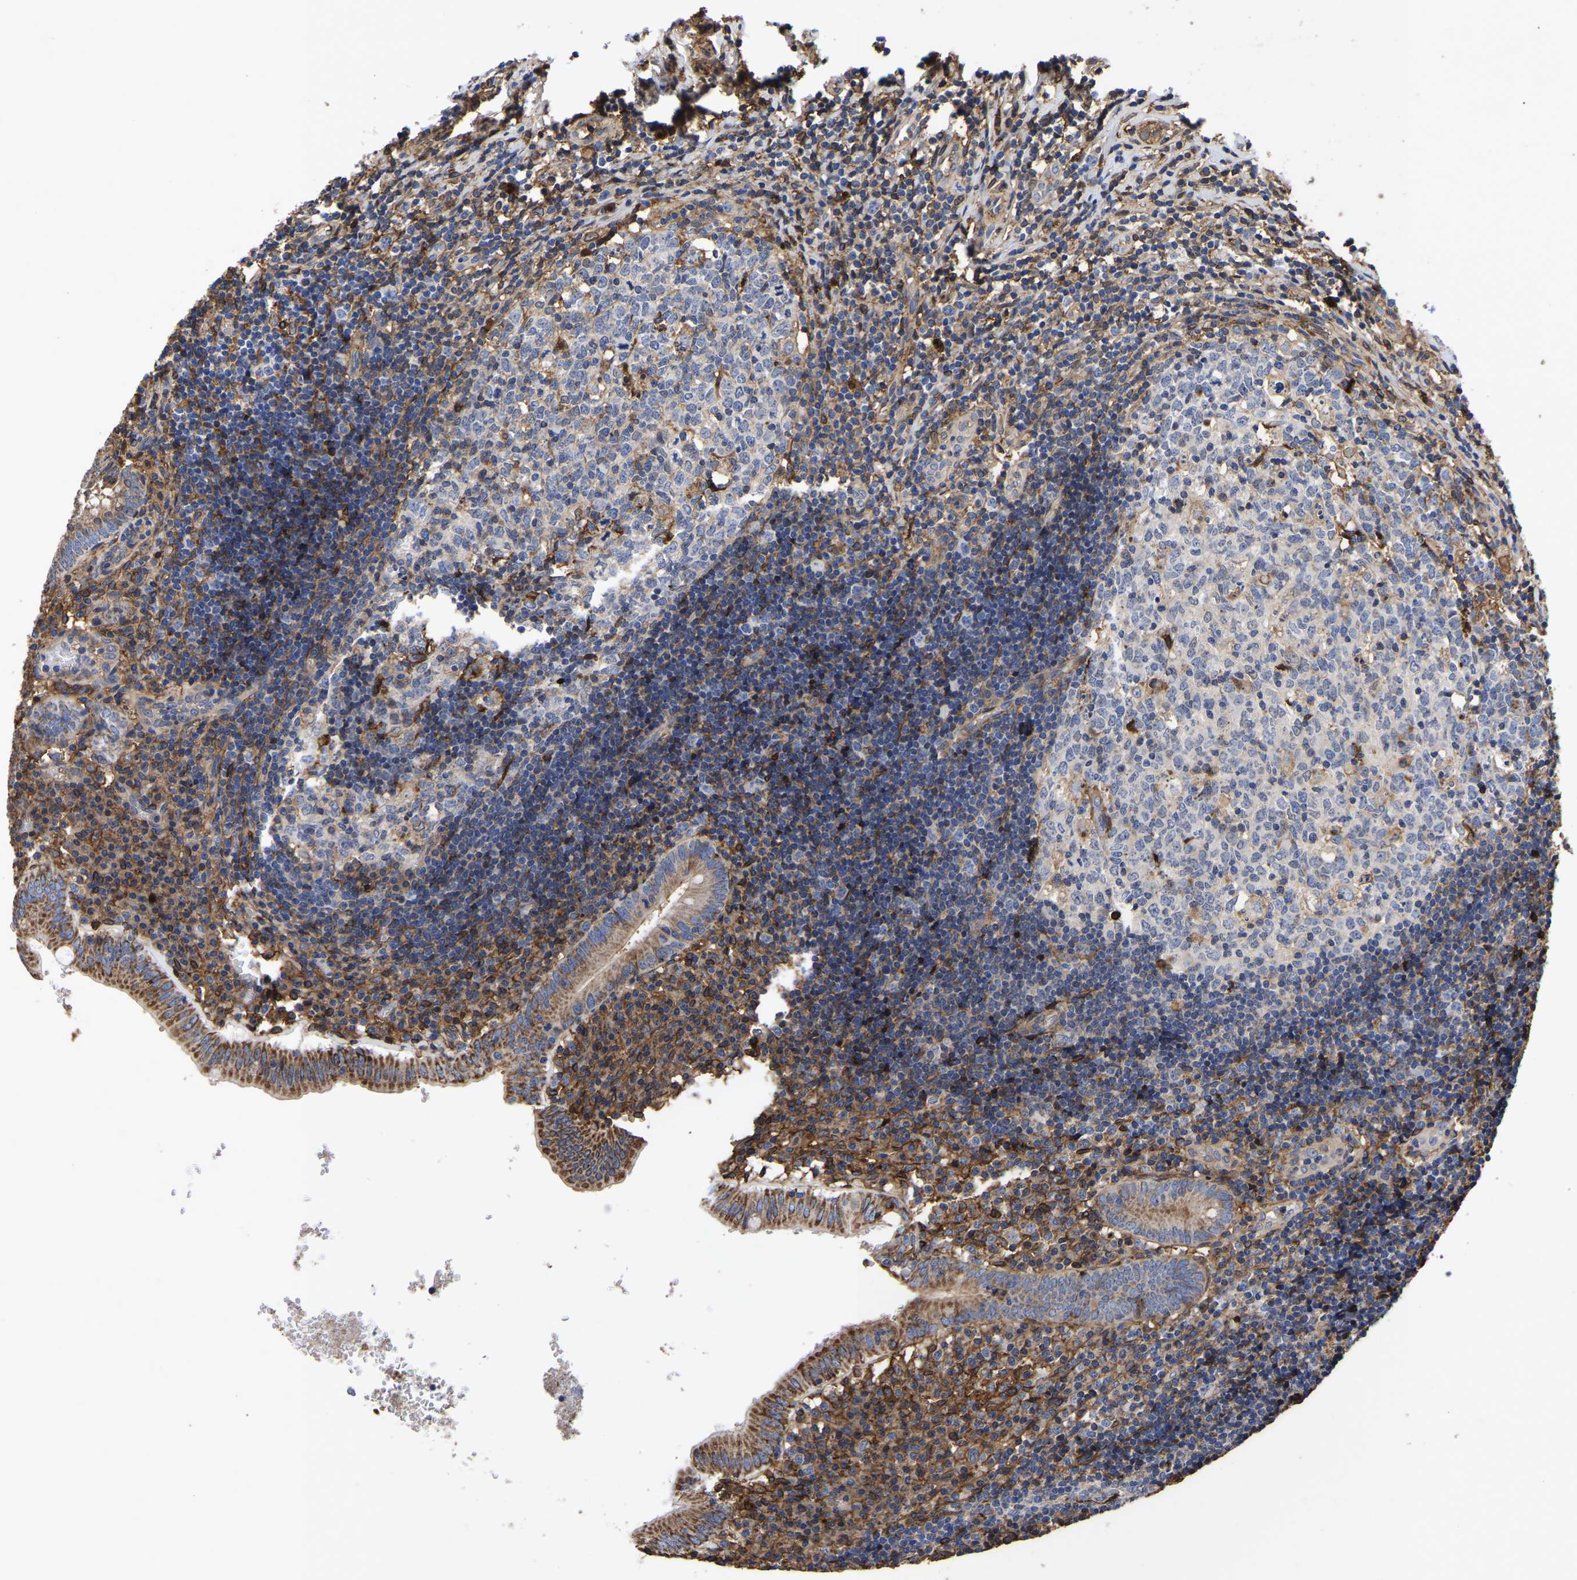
{"staining": {"intensity": "strong", "quantity": ">75%", "location": "cytoplasmic/membranous"}, "tissue": "appendix", "cell_type": "Glandular cells", "image_type": "normal", "snomed": [{"axis": "morphology", "description": "Normal tissue, NOS"}, {"axis": "topography", "description": "Appendix"}], "caption": "Immunohistochemical staining of unremarkable human appendix displays >75% levels of strong cytoplasmic/membranous protein staining in approximately >75% of glandular cells.", "gene": "LIF", "patient": {"sex": "male", "age": 8}}